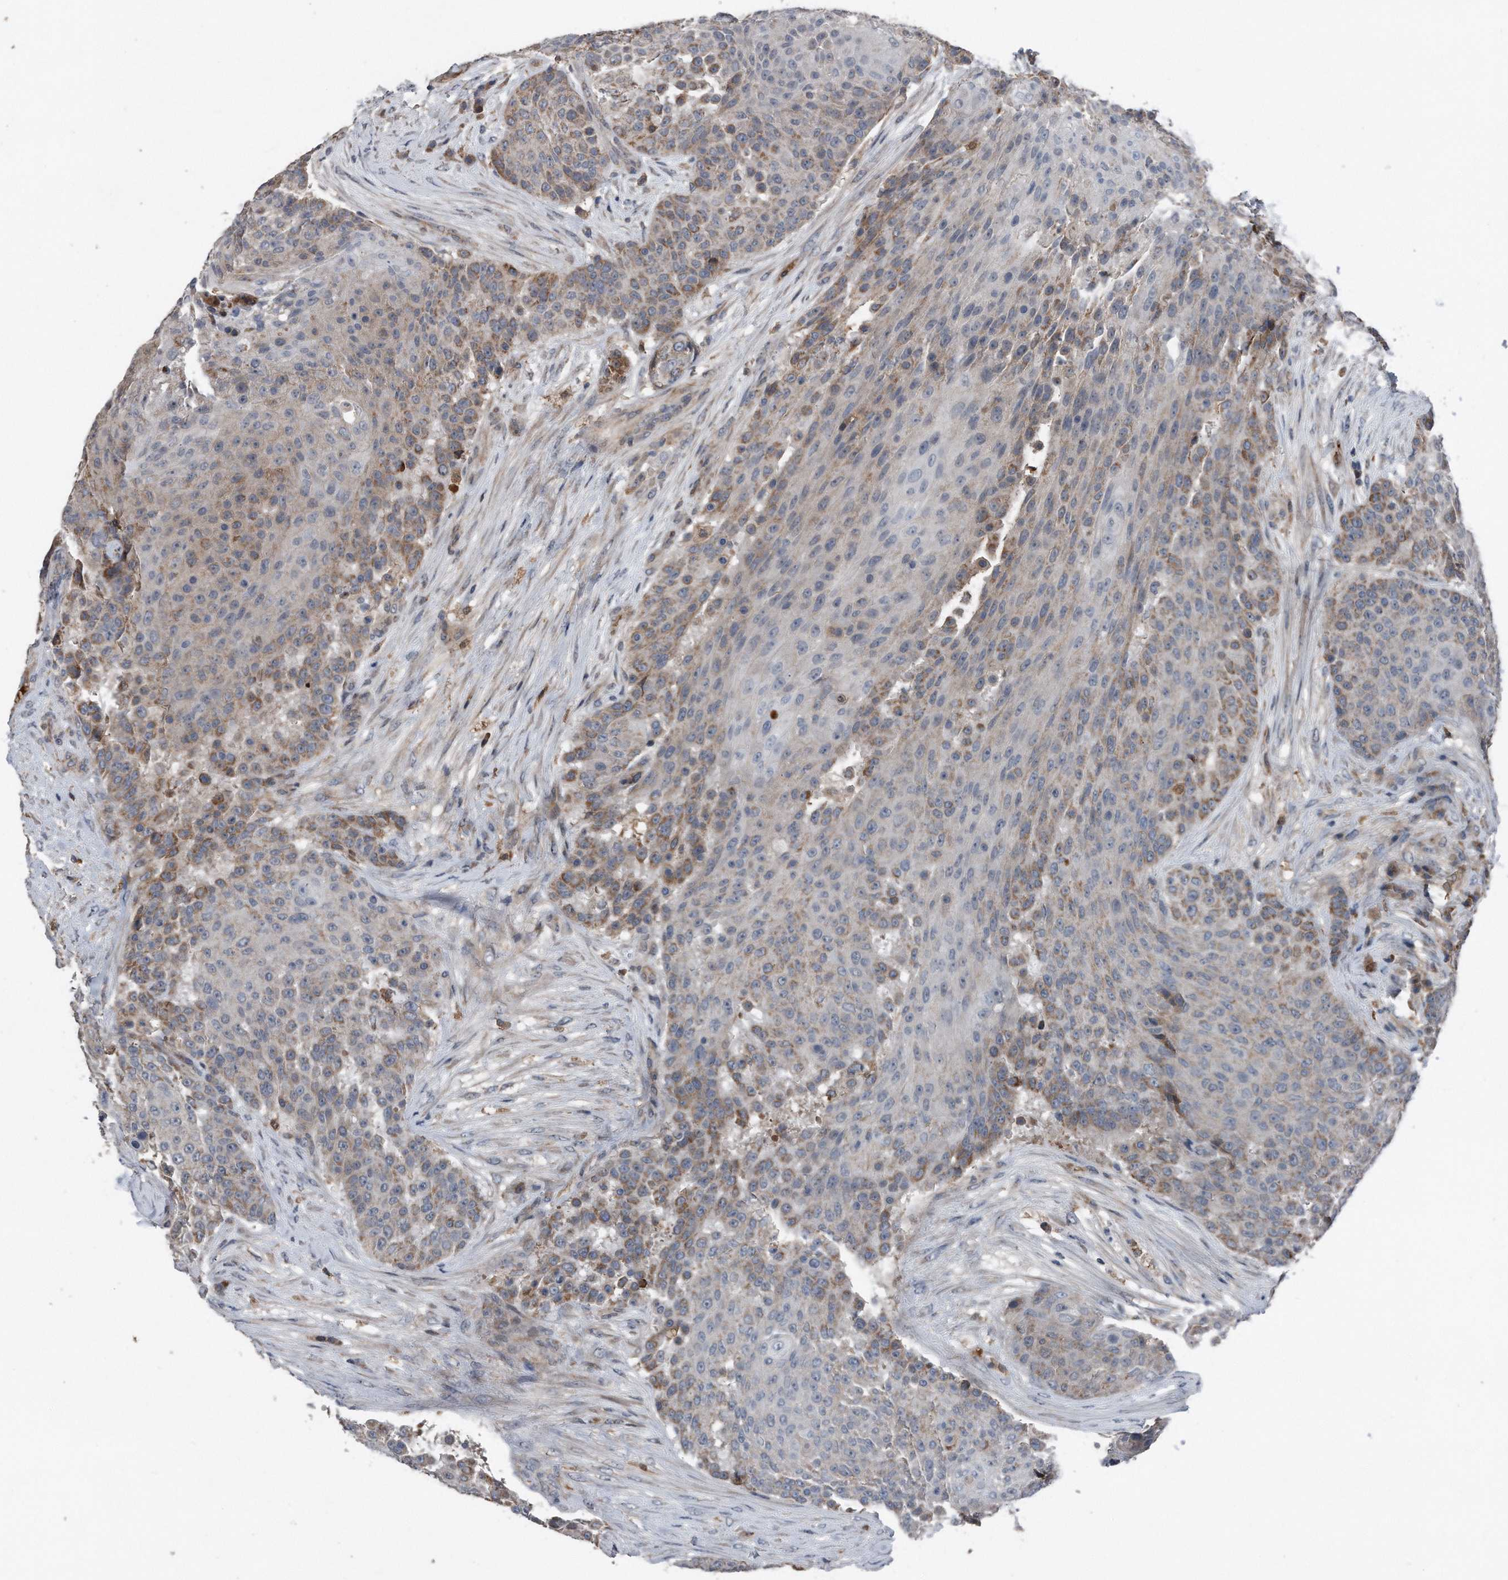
{"staining": {"intensity": "moderate", "quantity": "<25%", "location": "cytoplasmic/membranous"}, "tissue": "urothelial cancer", "cell_type": "Tumor cells", "image_type": "cancer", "snomed": [{"axis": "morphology", "description": "Urothelial carcinoma, High grade"}, {"axis": "topography", "description": "Urinary bladder"}], "caption": "Tumor cells reveal low levels of moderate cytoplasmic/membranous staining in approximately <25% of cells in urothelial carcinoma (high-grade). (IHC, brightfield microscopy, high magnification).", "gene": "DST", "patient": {"sex": "female", "age": 63}}